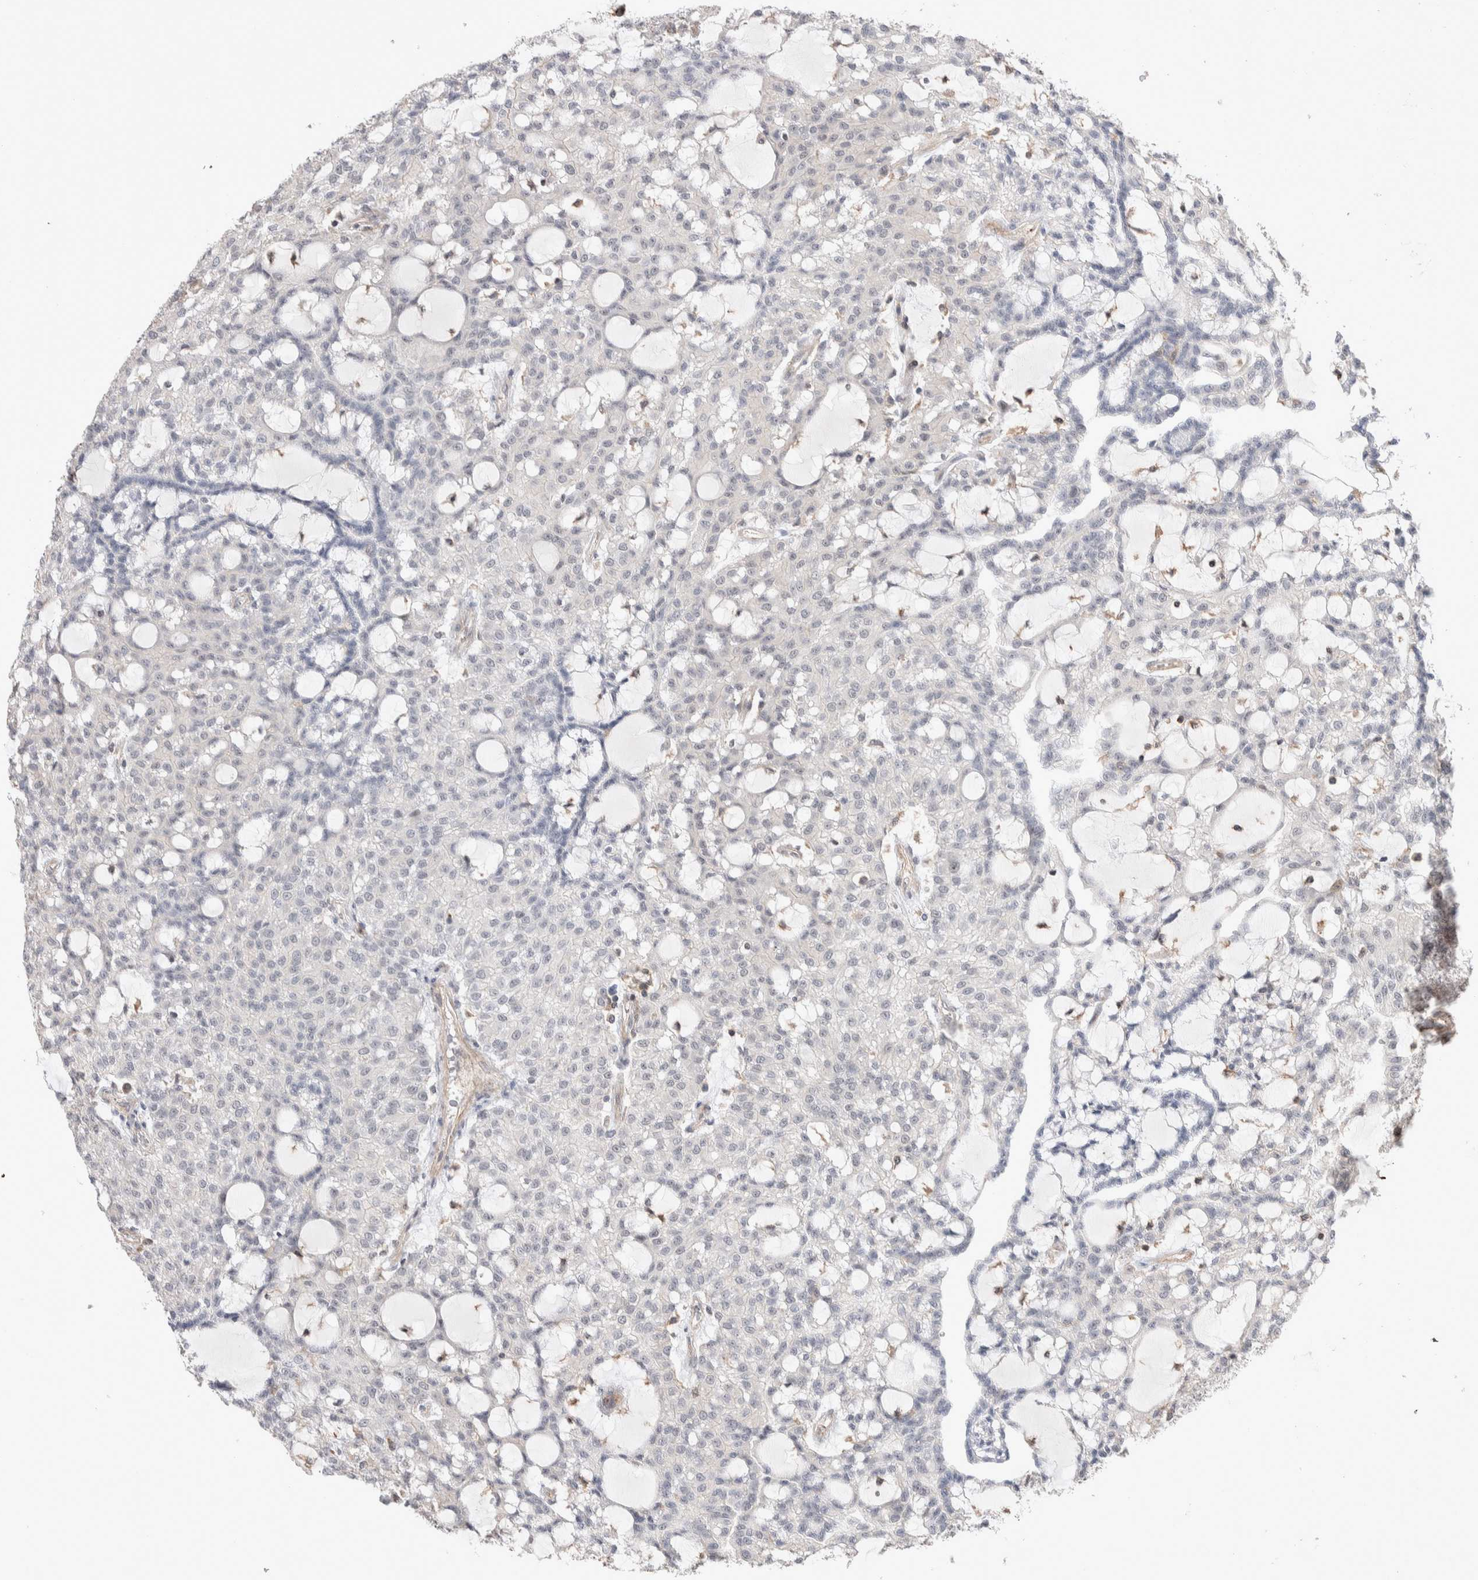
{"staining": {"intensity": "negative", "quantity": "none", "location": "none"}, "tissue": "renal cancer", "cell_type": "Tumor cells", "image_type": "cancer", "snomed": [{"axis": "morphology", "description": "Adenocarcinoma, NOS"}, {"axis": "topography", "description": "Kidney"}], "caption": "Tumor cells show no significant positivity in renal cancer.", "gene": "ZNF704", "patient": {"sex": "male", "age": 63}}